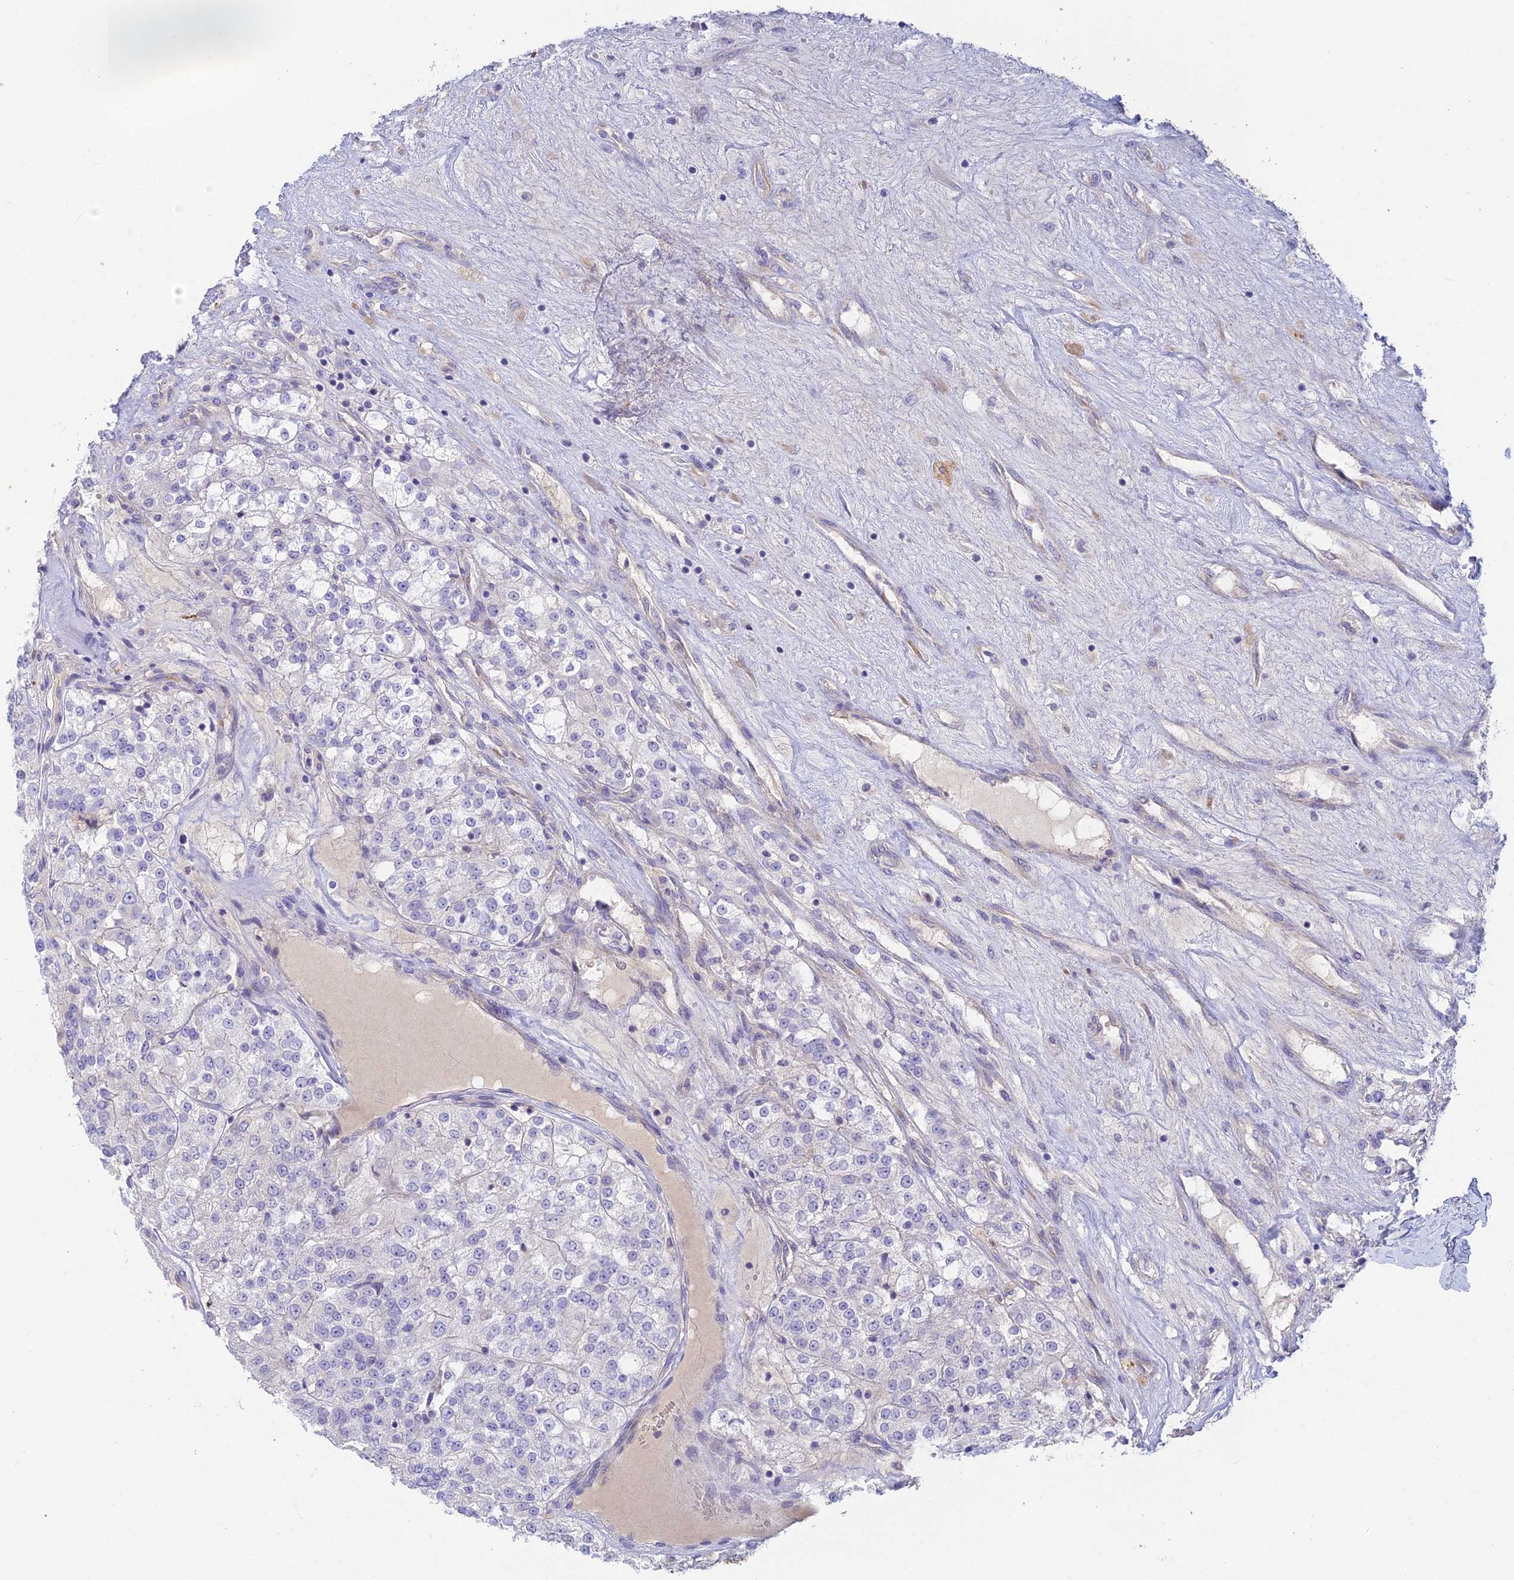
{"staining": {"intensity": "negative", "quantity": "none", "location": "none"}, "tissue": "renal cancer", "cell_type": "Tumor cells", "image_type": "cancer", "snomed": [{"axis": "morphology", "description": "Adenocarcinoma, NOS"}, {"axis": "topography", "description": "Kidney"}], "caption": "Tumor cells show no significant expression in renal cancer.", "gene": "INTS13", "patient": {"sex": "female", "age": 63}}